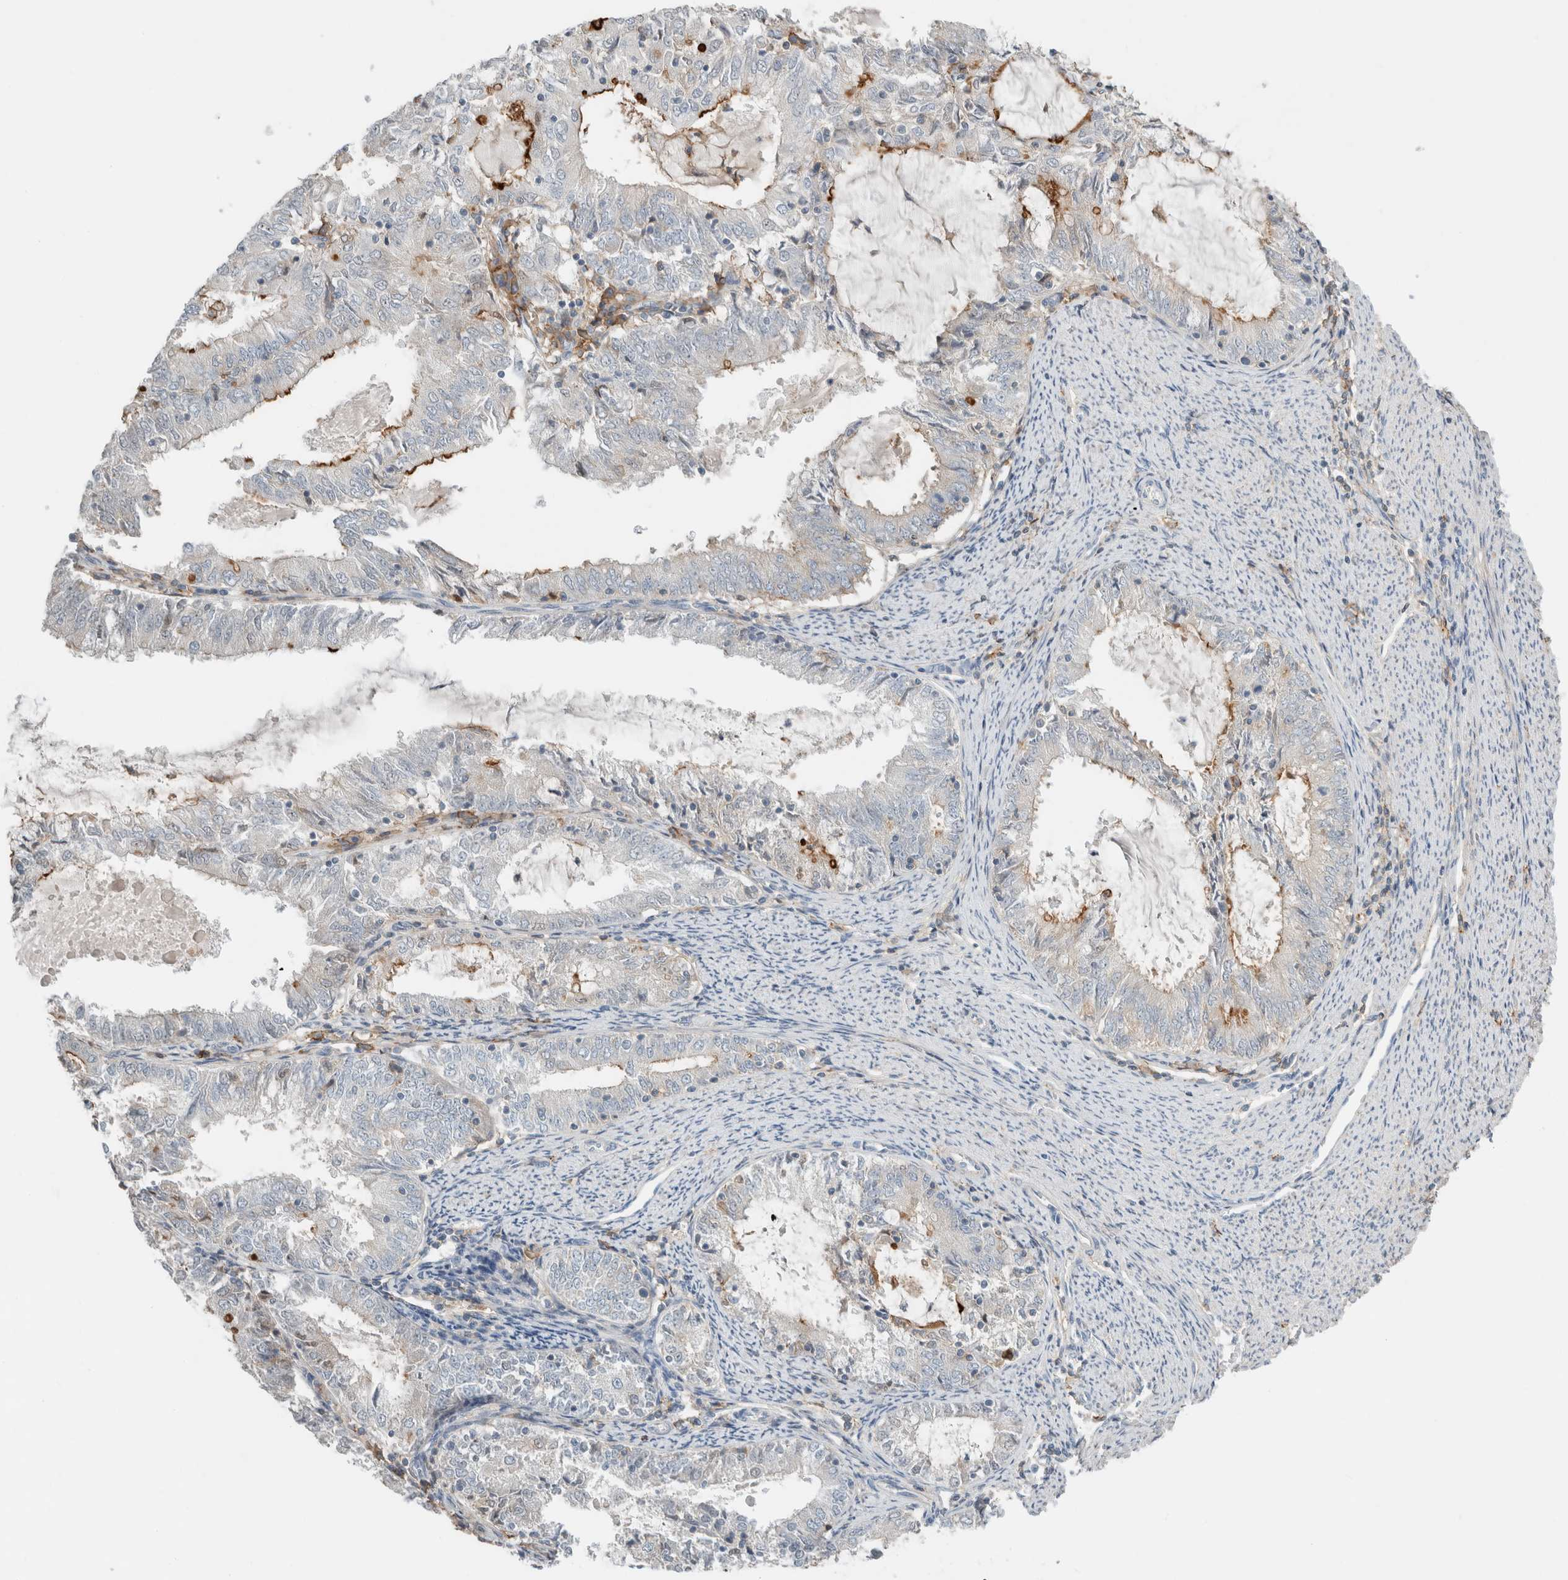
{"staining": {"intensity": "negative", "quantity": "none", "location": "none"}, "tissue": "endometrial cancer", "cell_type": "Tumor cells", "image_type": "cancer", "snomed": [{"axis": "morphology", "description": "Adenocarcinoma, NOS"}, {"axis": "topography", "description": "Endometrium"}], "caption": "High magnification brightfield microscopy of endometrial adenocarcinoma stained with DAB (brown) and counterstained with hematoxylin (blue): tumor cells show no significant positivity.", "gene": "ERCC6L2", "patient": {"sex": "female", "age": 57}}